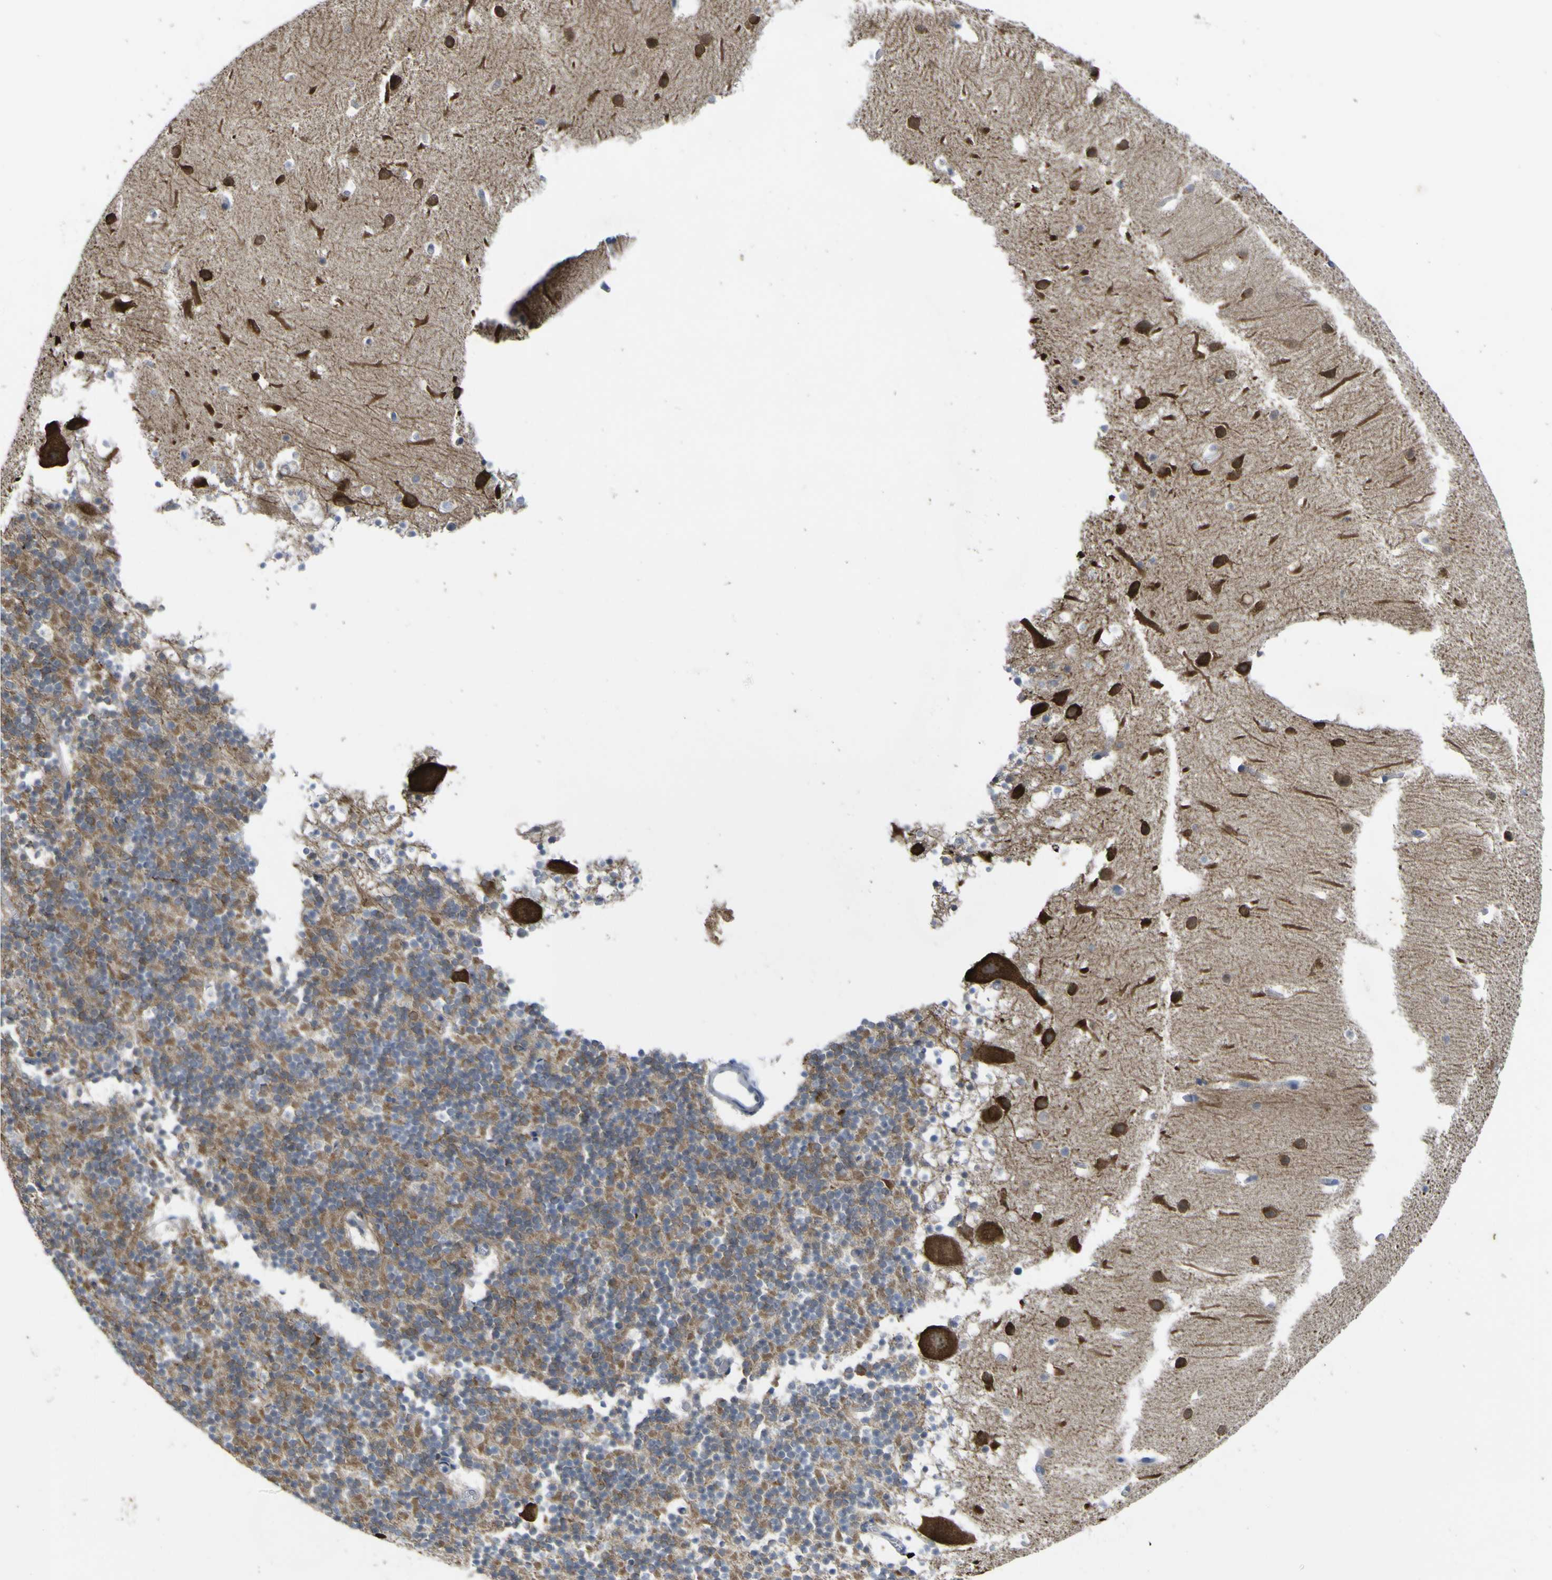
{"staining": {"intensity": "moderate", "quantity": ">75%", "location": "cytoplasmic/membranous"}, "tissue": "cerebellum", "cell_type": "Cells in granular layer", "image_type": "normal", "snomed": [{"axis": "morphology", "description": "Normal tissue, NOS"}, {"axis": "topography", "description": "Cerebellum"}], "caption": "DAB (3,3'-diaminobenzidine) immunohistochemical staining of normal cerebellum reveals moderate cytoplasmic/membranous protein staining in approximately >75% of cells in granular layer.", "gene": "TNFRSF11A", "patient": {"sex": "male", "age": 45}}